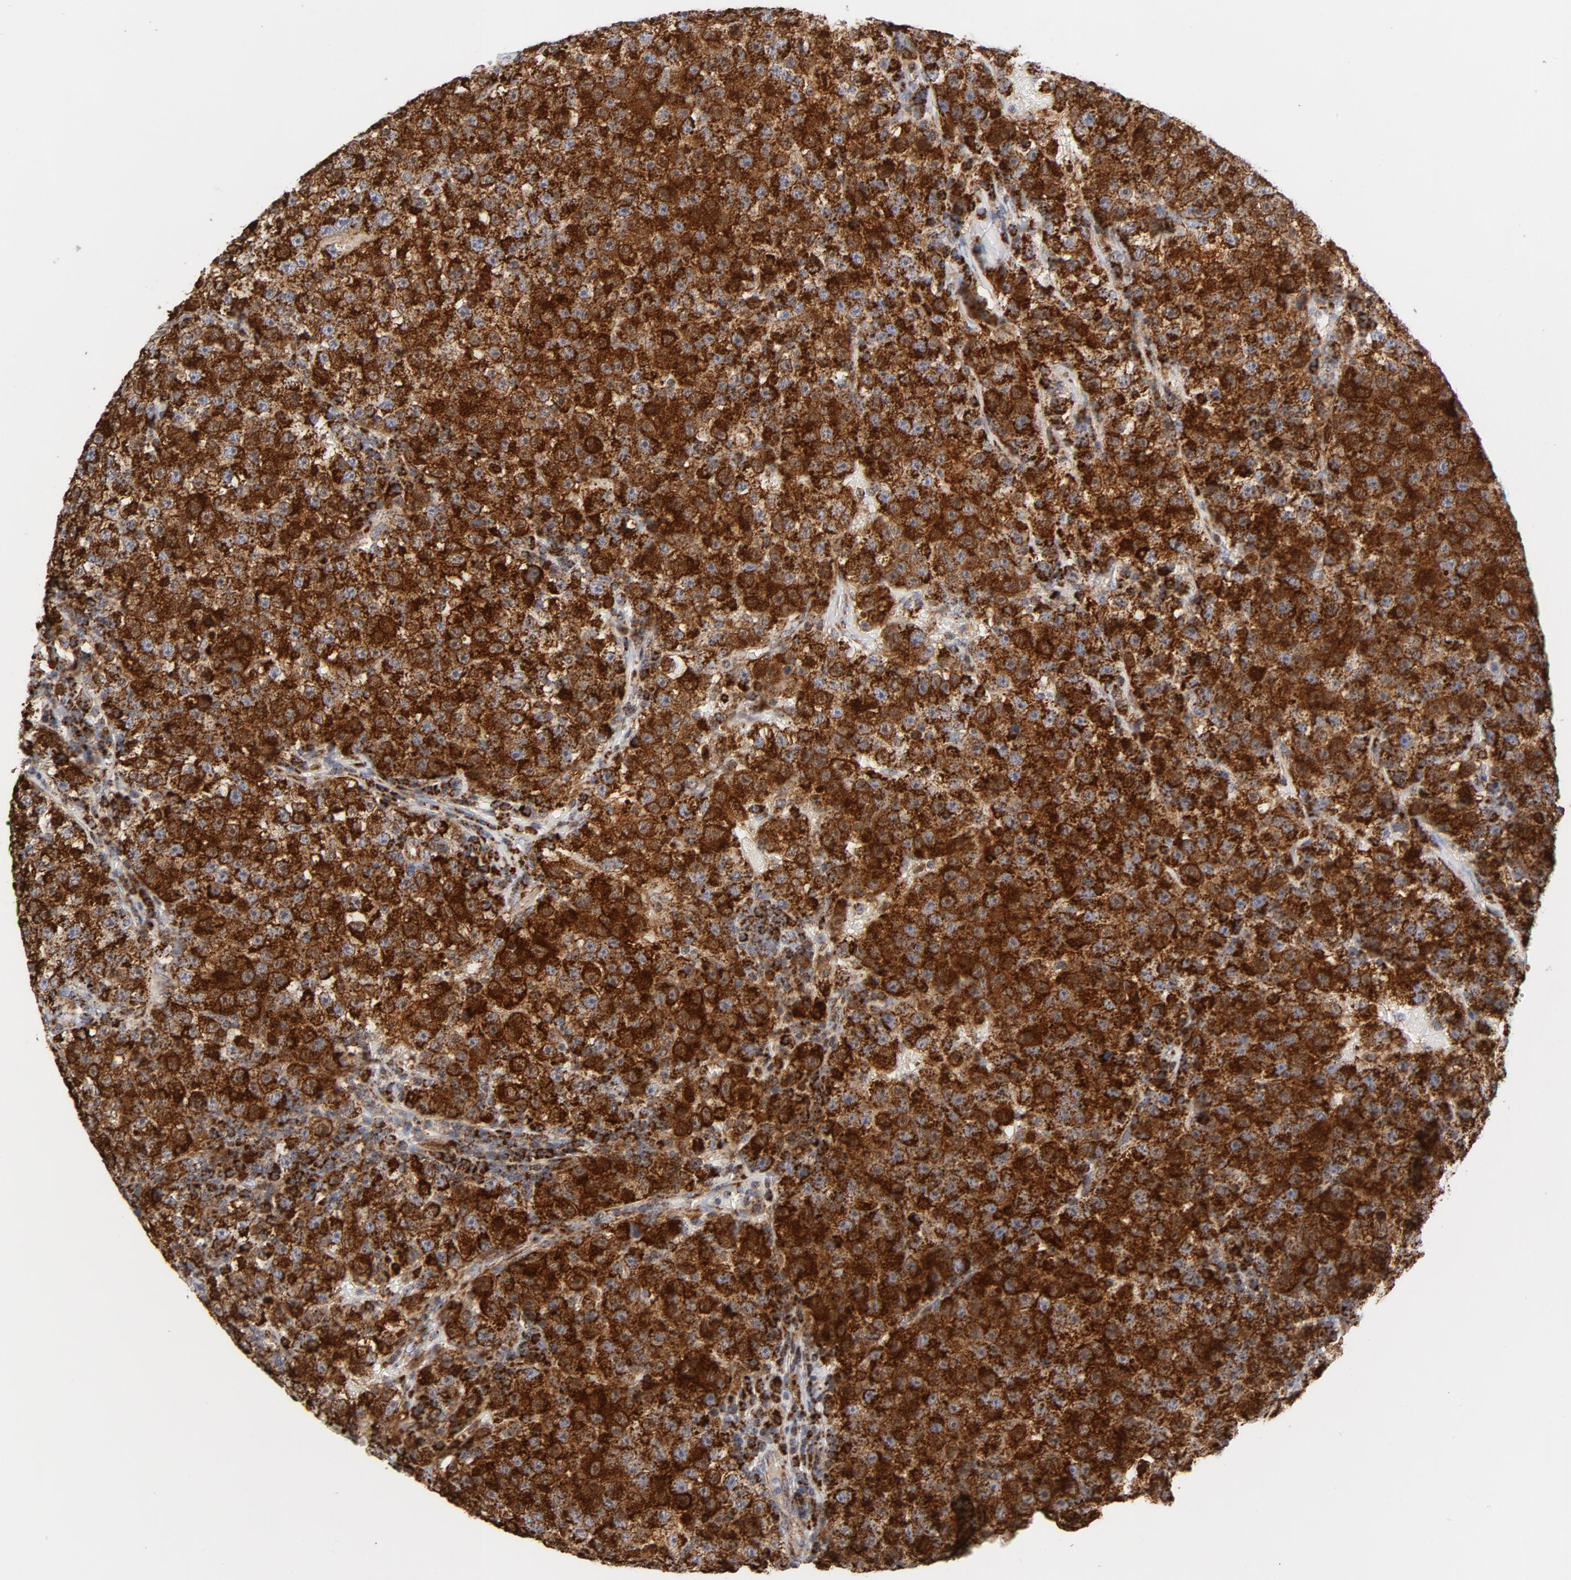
{"staining": {"intensity": "strong", "quantity": ">75%", "location": "cytoplasmic/membranous"}, "tissue": "testis cancer", "cell_type": "Tumor cells", "image_type": "cancer", "snomed": [{"axis": "morphology", "description": "Seminoma, NOS"}, {"axis": "topography", "description": "Testis"}], "caption": "Testis cancer stained for a protein (brown) demonstrates strong cytoplasmic/membranous positive positivity in approximately >75% of tumor cells.", "gene": "CYCS", "patient": {"sex": "male", "age": 22}}